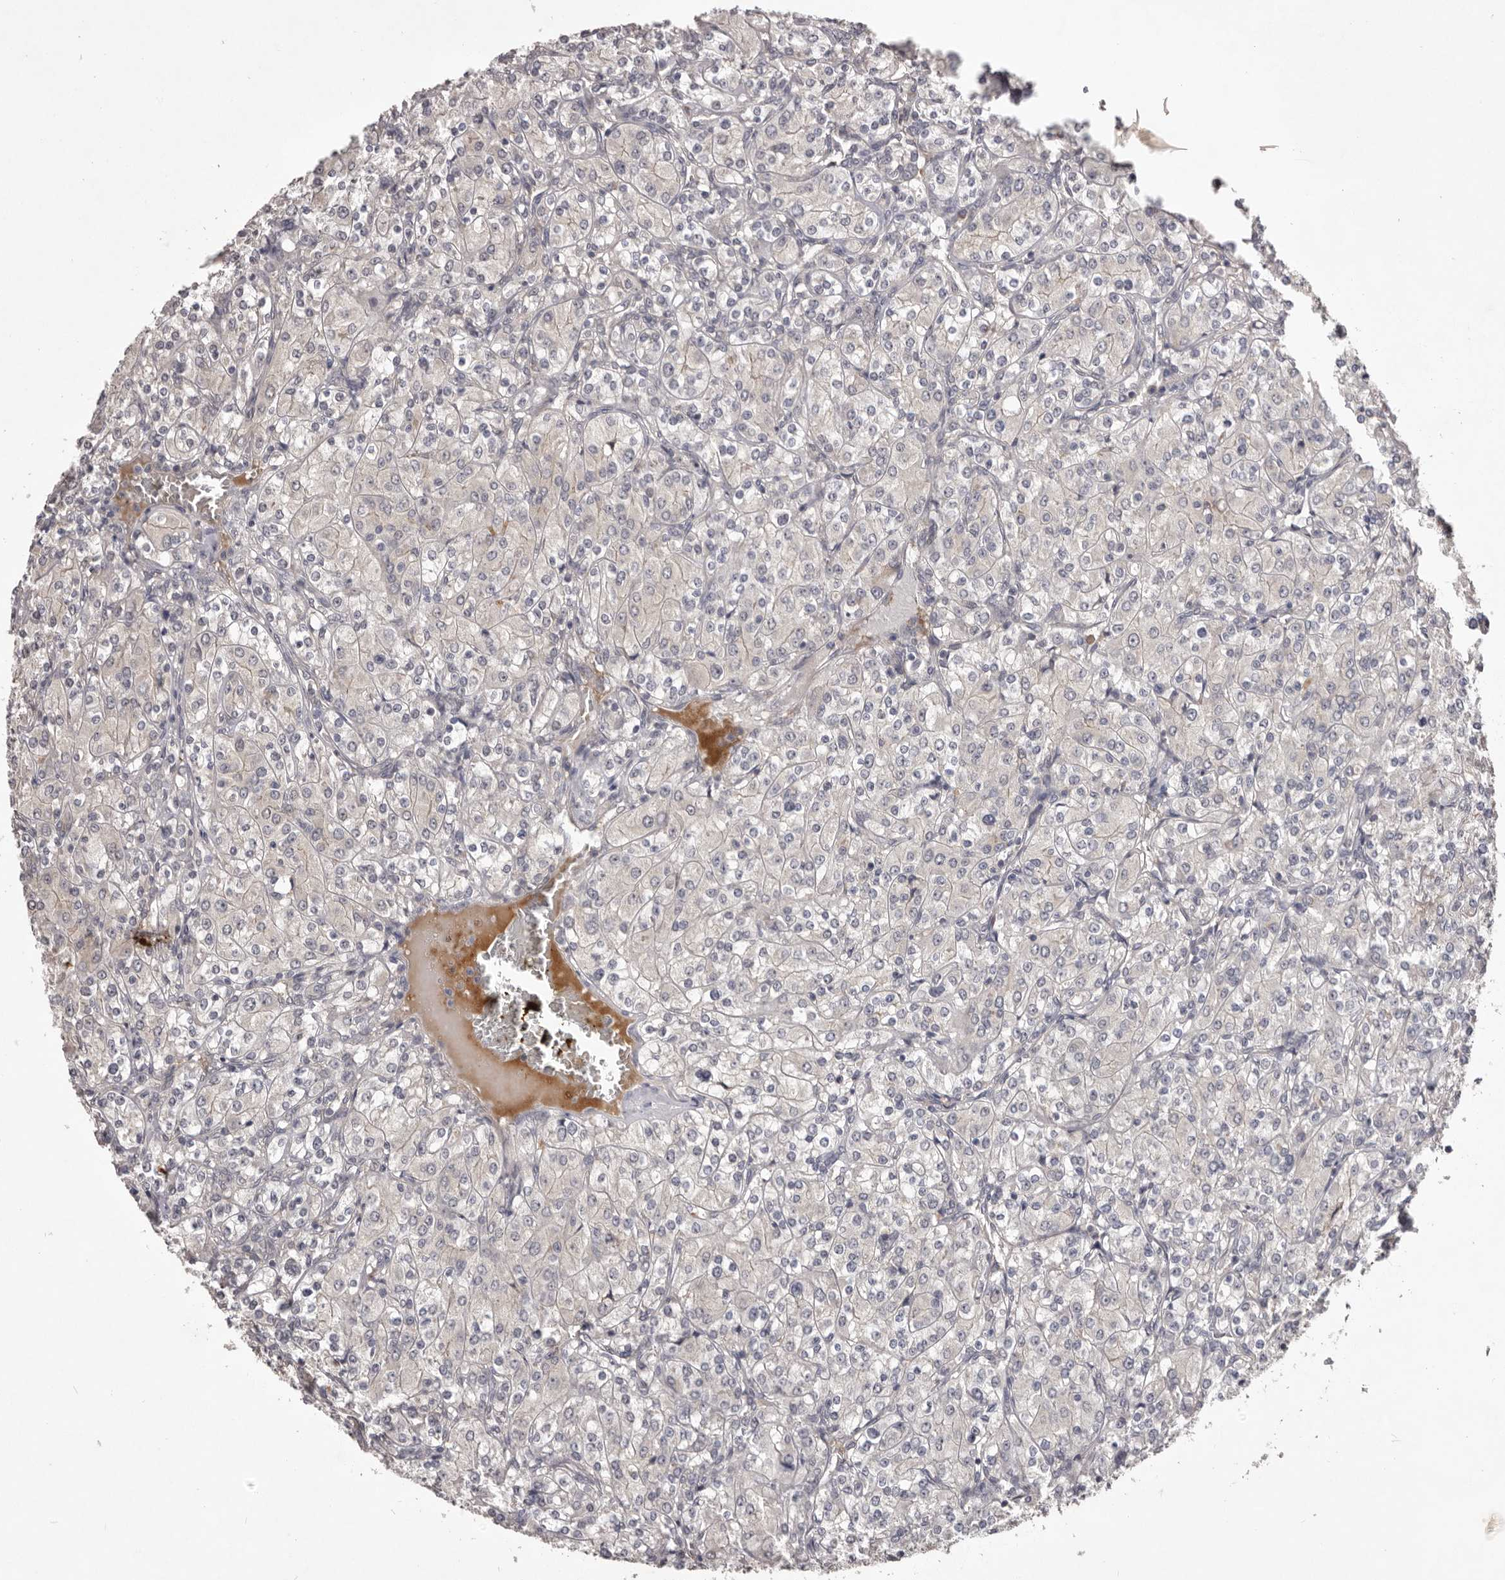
{"staining": {"intensity": "negative", "quantity": "none", "location": "none"}, "tissue": "renal cancer", "cell_type": "Tumor cells", "image_type": "cancer", "snomed": [{"axis": "morphology", "description": "Adenocarcinoma, NOS"}, {"axis": "topography", "description": "Kidney"}], "caption": "DAB (3,3'-diaminobenzidine) immunohistochemical staining of renal adenocarcinoma reveals no significant positivity in tumor cells. (DAB immunohistochemistry with hematoxylin counter stain).", "gene": "HBS1L", "patient": {"sex": "male", "age": 77}}